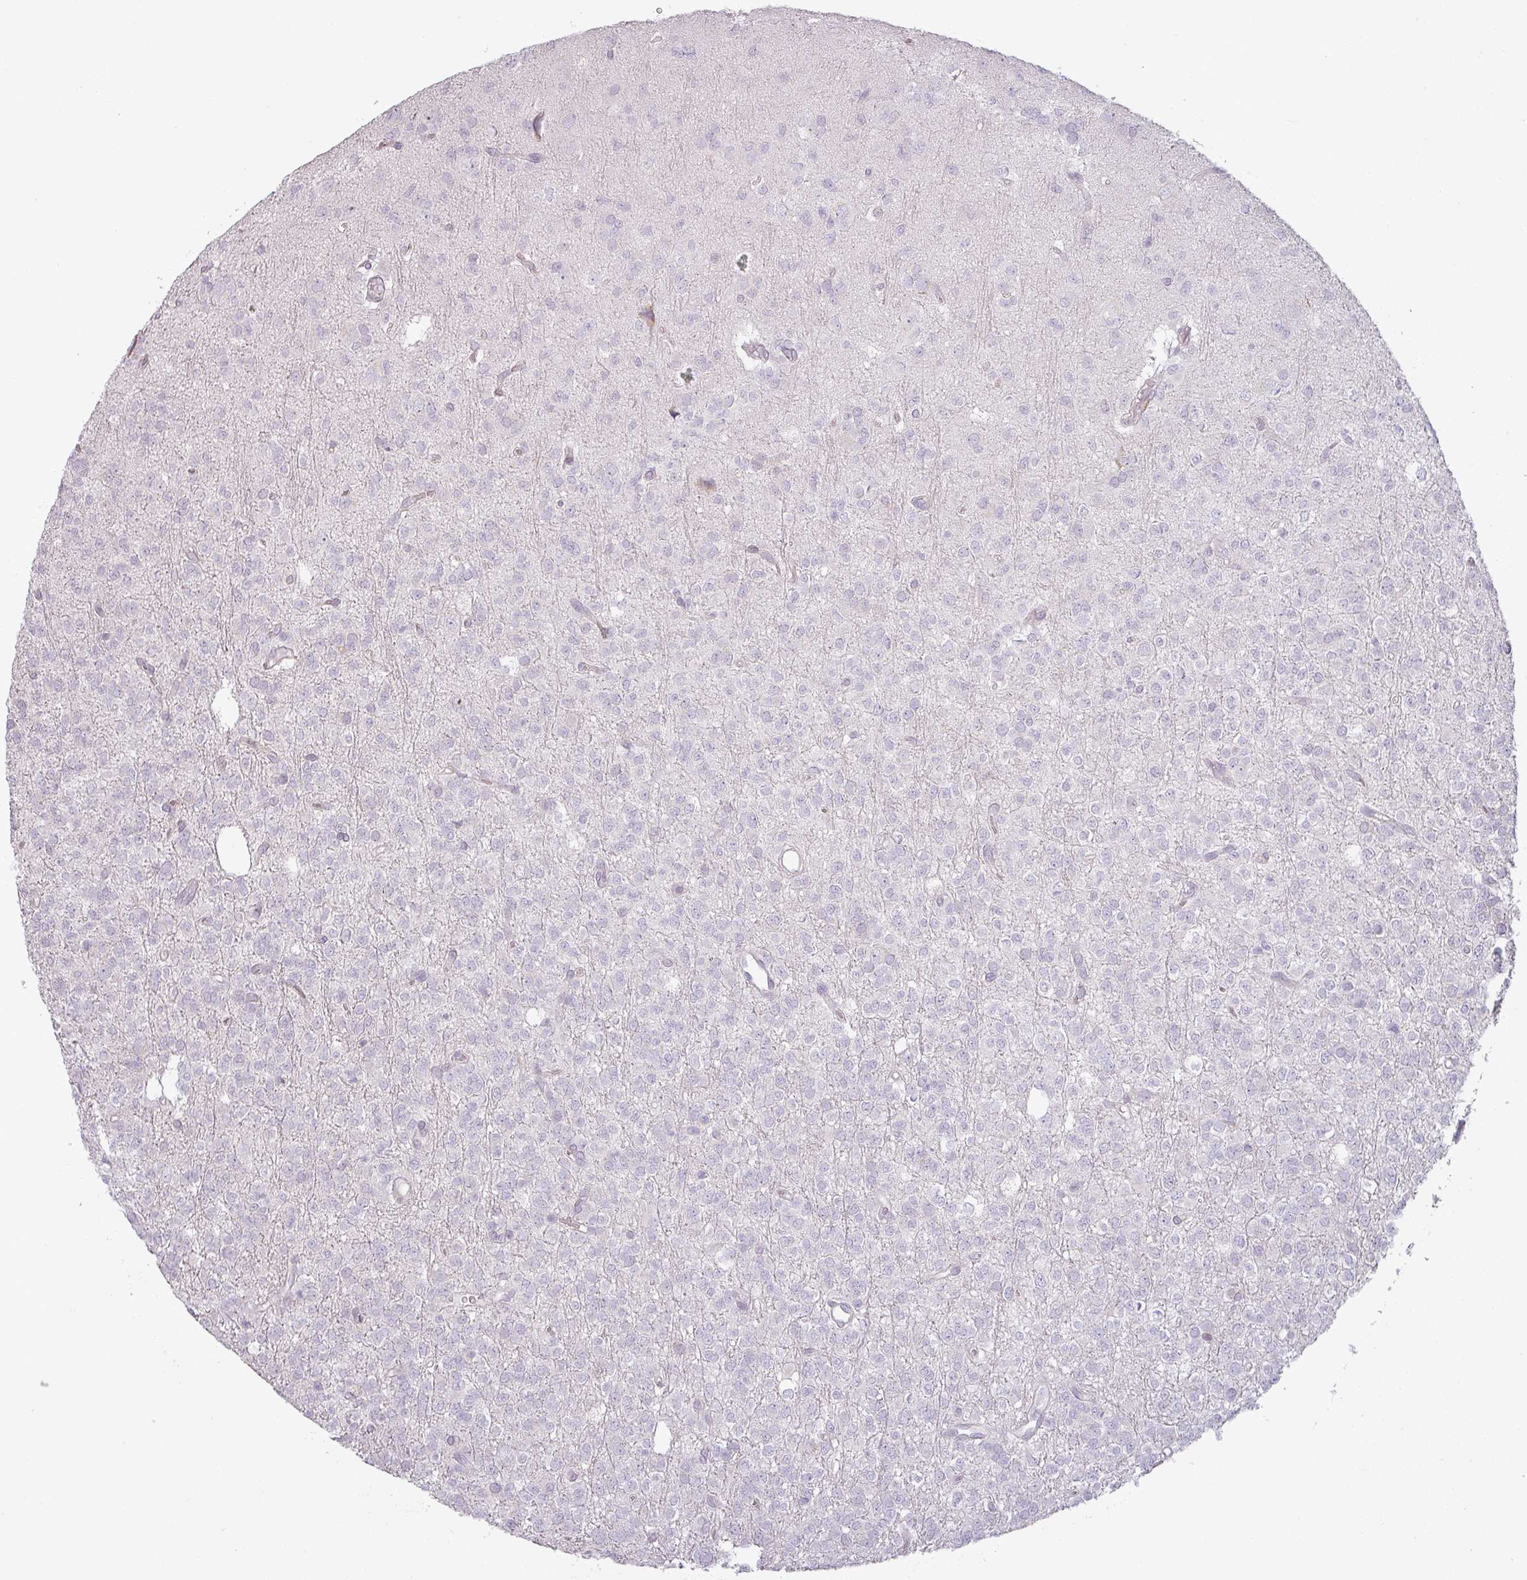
{"staining": {"intensity": "negative", "quantity": "none", "location": "none"}, "tissue": "glioma", "cell_type": "Tumor cells", "image_type": "cancer", "snomed": [{"axis": "morphology", "description": "Glioma, malignant, Low grade"}, {"axis": "topography", "description": "Brain"}], "caption": "This micrograph is of glioma stained with immunohistochemistry to label a protein in brown with the nuclei are counter-stained blue. There is no staining in tumor cells. (DAB immunohistochemistry, high magnification).", "gene": "CCDC144A", "patient": {"sex": "female", "age": 33}}